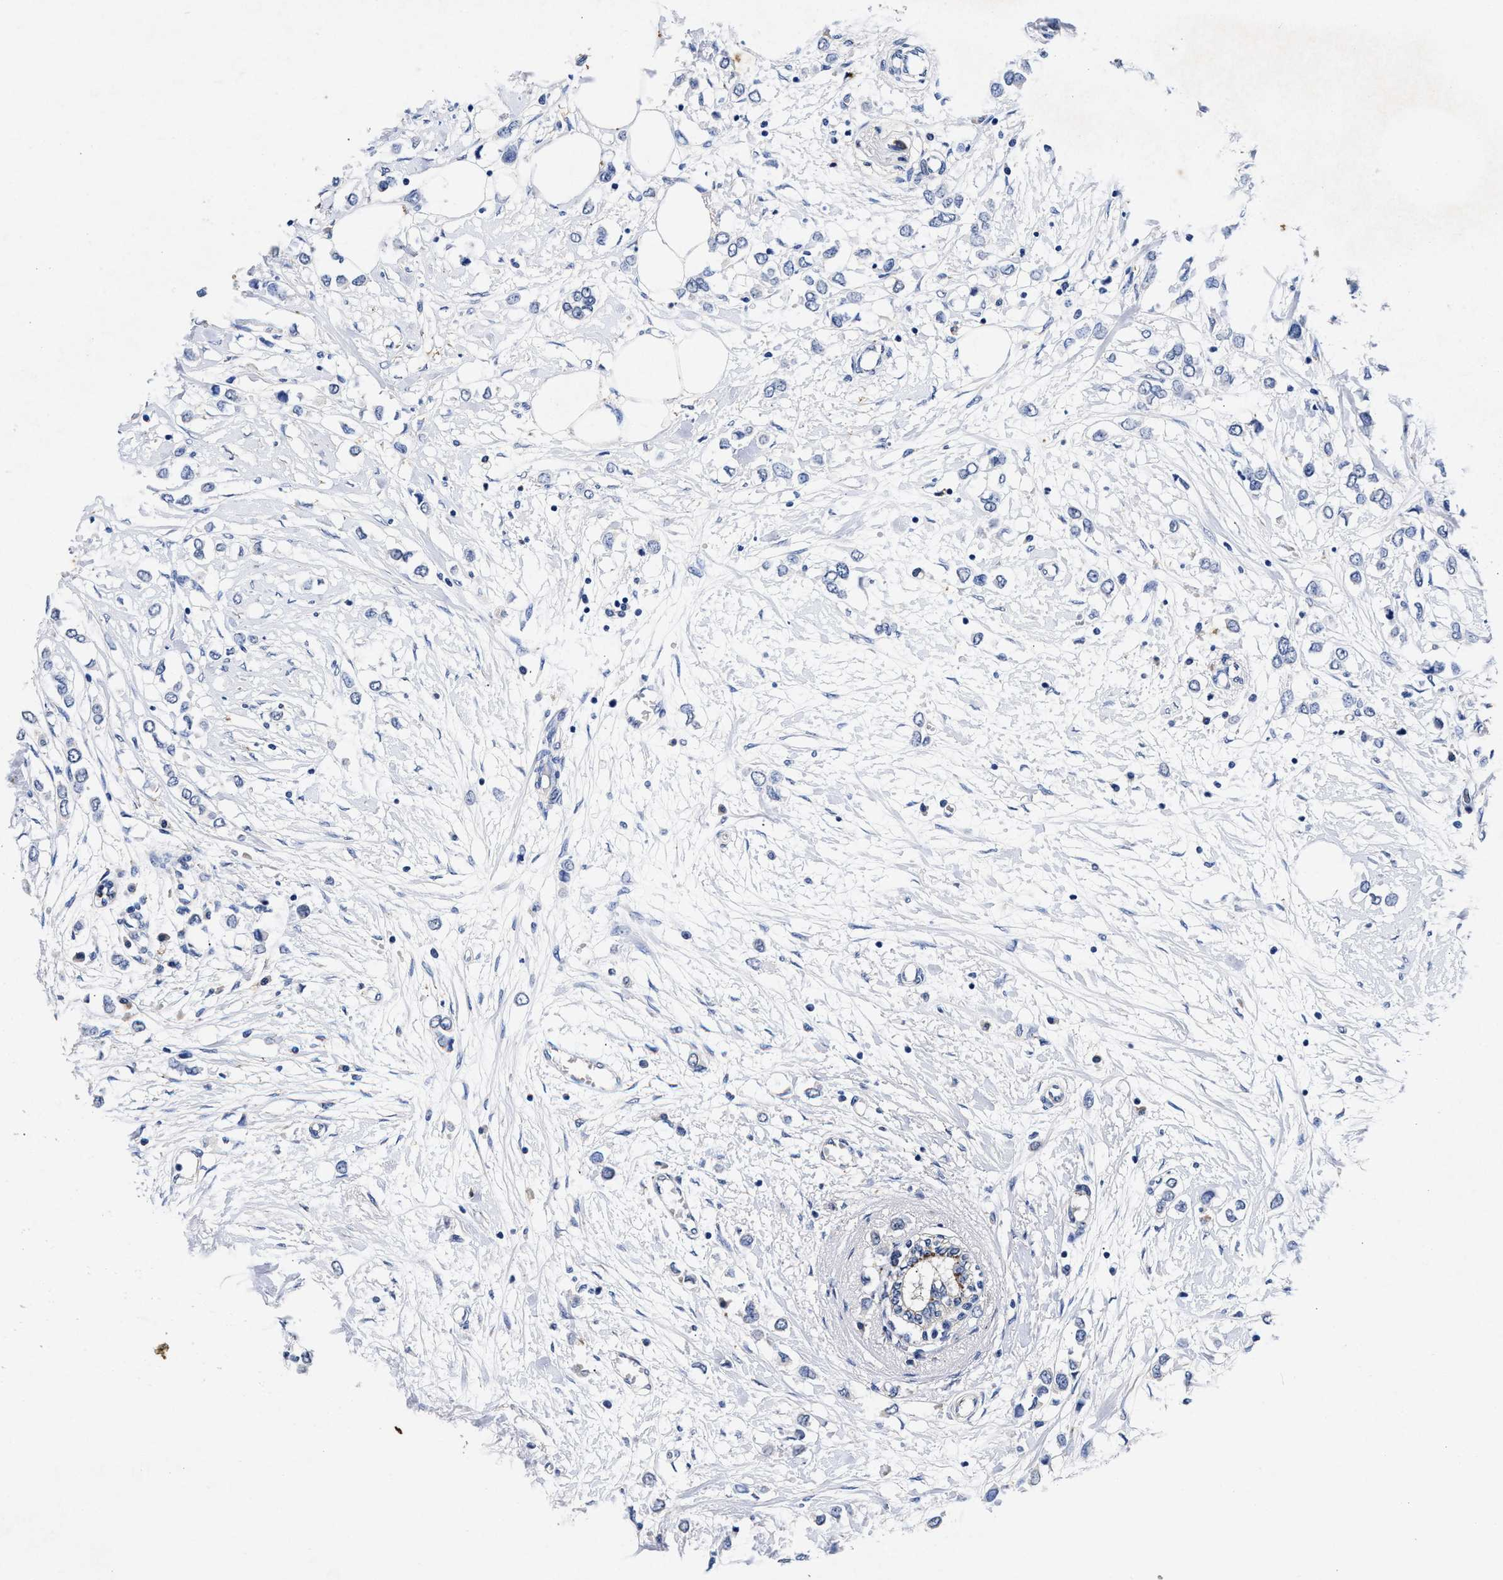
{"staining": {"intensity": "negative", "quantity": "none", "location": "none"}, "tissue": "breast cancer", "cell_type": "Tumor cells", "image_type": "cancer", "snomed": [{"axis": "morphology", "description": "Lobular carcinoma"}, {"axis": "topography", "description": "Breast"}], "caption": "IHC micrograph of neoplastic tissue: human breast cancer (lobular carcinoma) stained with DAB (3,3'-diaminobenzidine) reveals no significant protein expression in tumor cells.", "gene": "LTB4R2", "patient": {"sex": "female", "age": 51}}